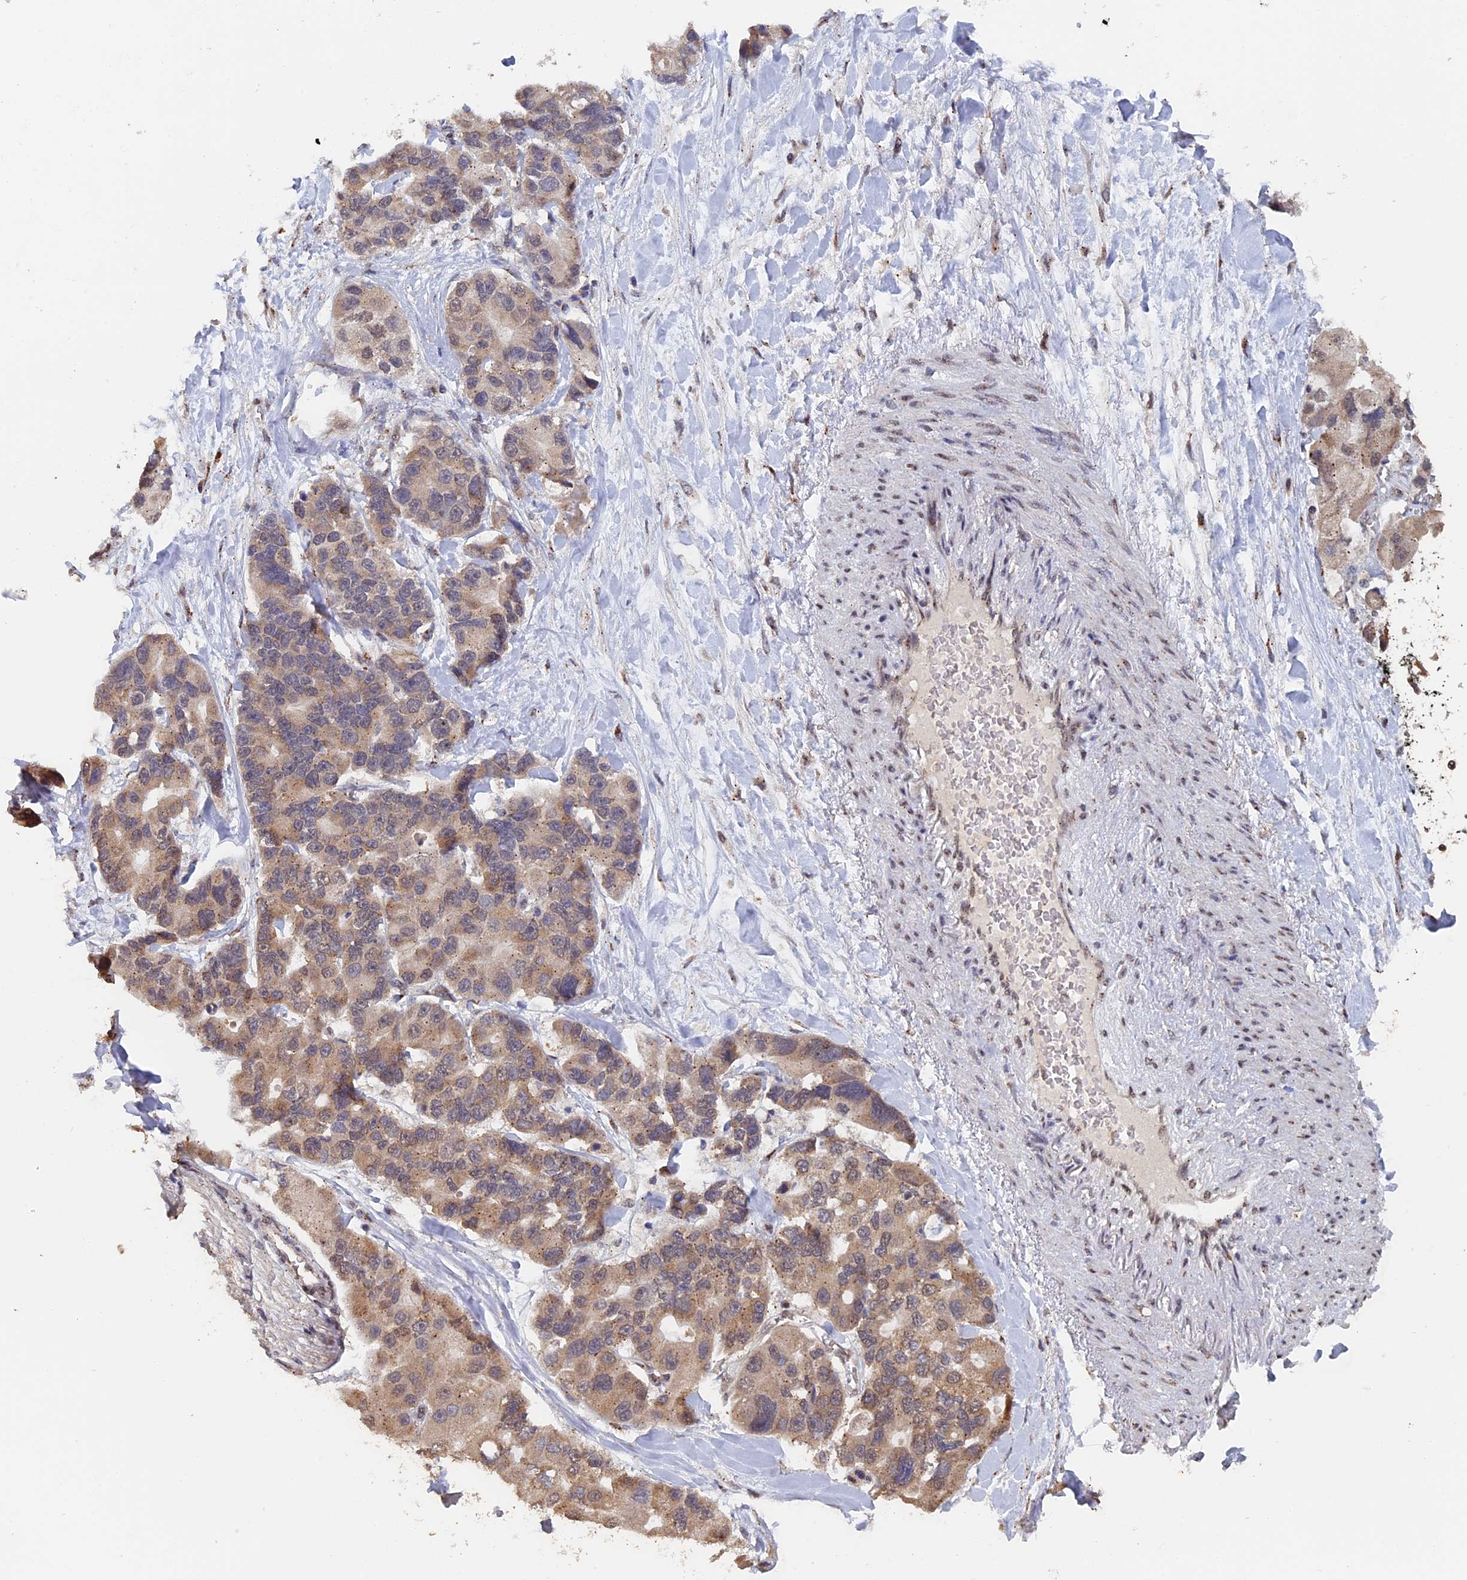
{"staining": {"intensity": "moderate", "quantity": "25%-75%", "location": "cytoplasmic/membranous,nuclear"}, "tissue": "lung cancer", "cell_type": "Tumor cells", "image_type": "cancer", "snomed": [{"axis": "morphology", "description": "Adenocarcinoma, NOS"}, {"axis": "topography", "description": "Lung"}], "caption": "High-magnification brightfield microscopy of lung cancer stained with DAB (brown) and counterstained with hematoxylin (blue). tumor cells exhibit moderate cytoplasmic/membranous and nuclear positivity is appreciated in about25%-75% of cells.", "gene": "PIGQ", "patient": {"sex": "female", "age": 54}}